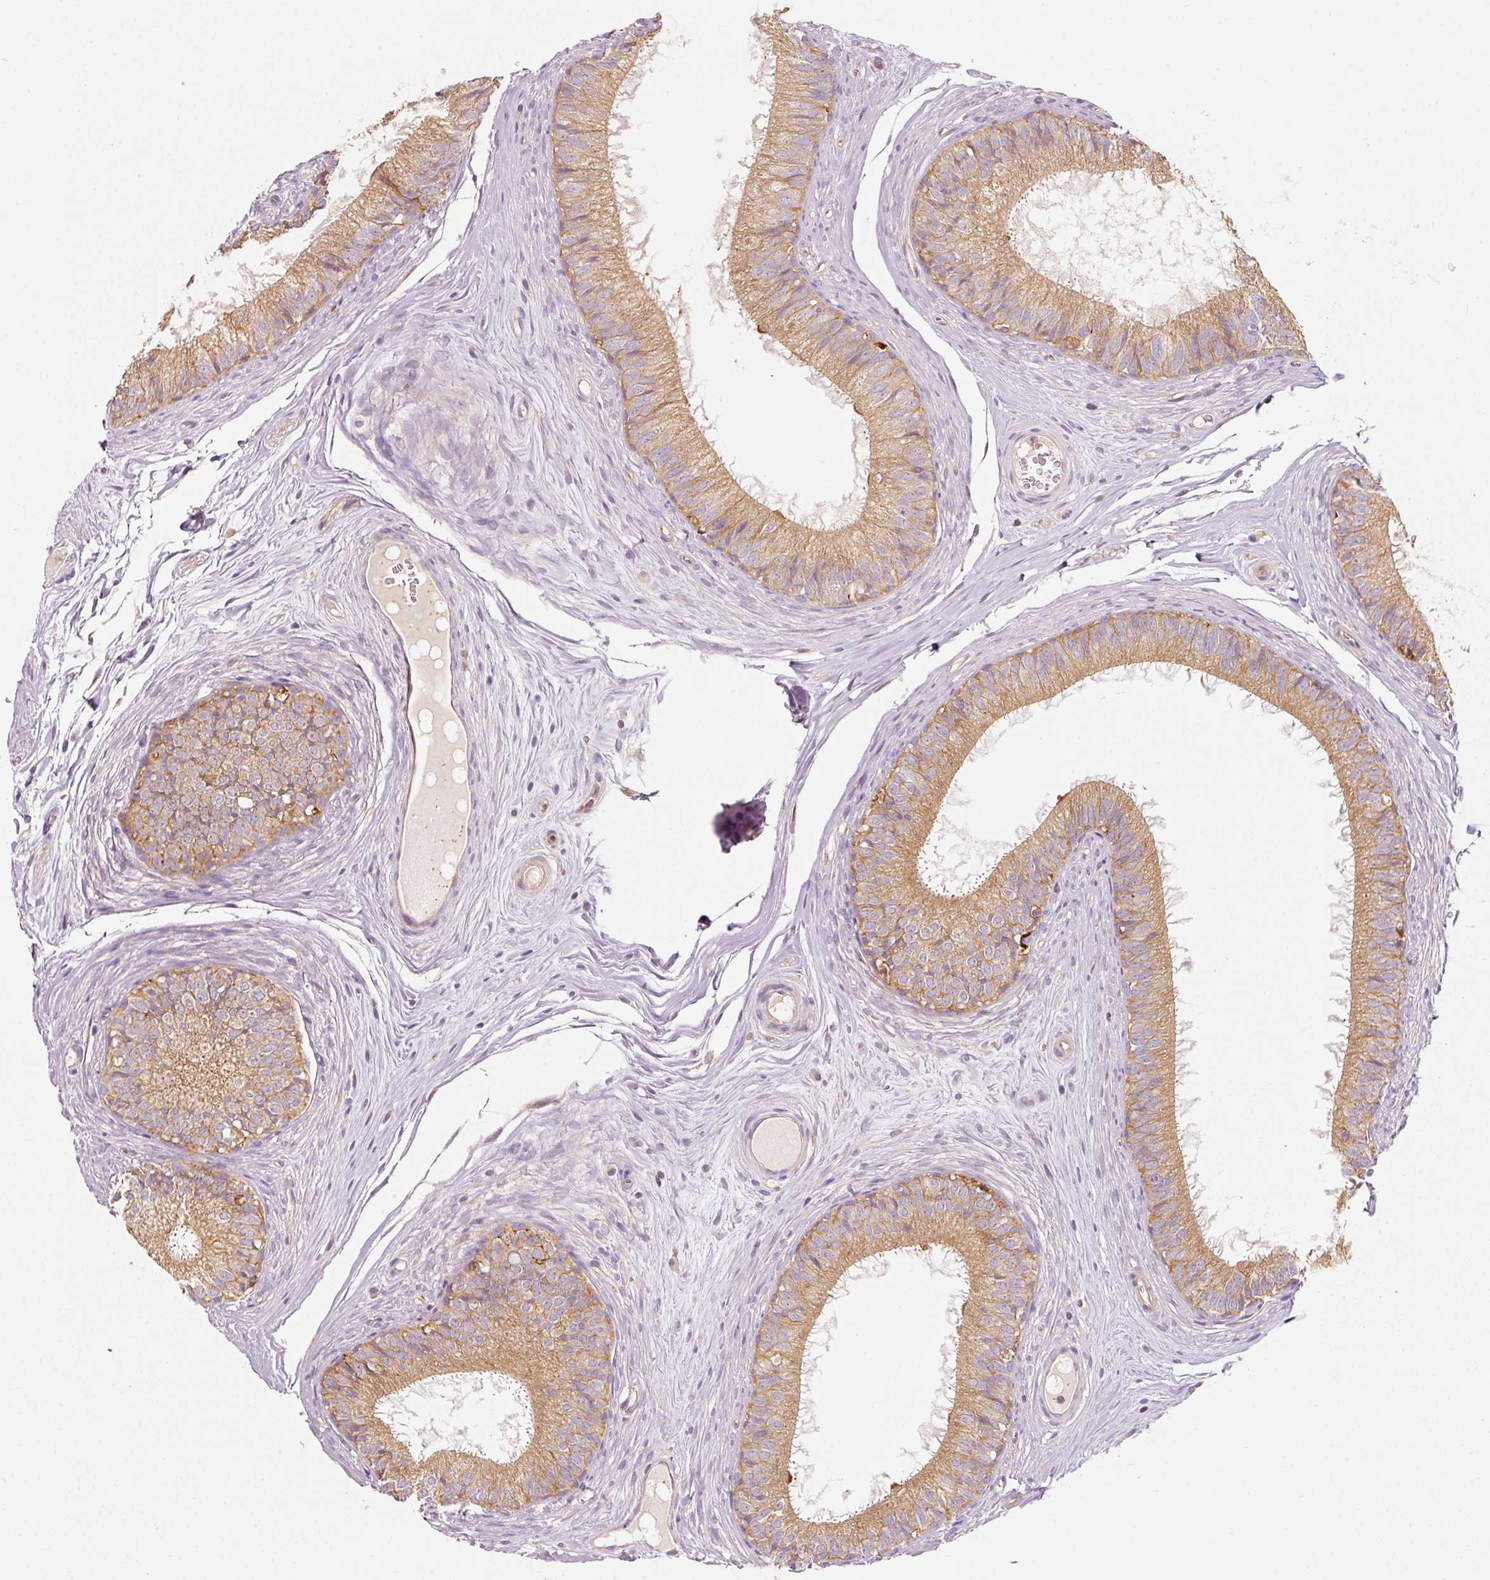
{"staining": {"intensity": "moderate", "quantity": ">75%", "location": "cytoplasmic/membranous"}, "tissue": "epididymis", "cell_type": "Glandular cells", "image_type": "normal", "snomed": [{"axis": "morphology", "description": "Normal tissue, NOS"}, {"axis": "topography", "description": "Epididymis"}], "caption": "A brown stain shows moderate cytoplasmic/membranous expression of a protein in glandular cells of unremarkable human epididymis.", "gene": "IQGAP2", "patient": {"sex": "male", "age": 25}}